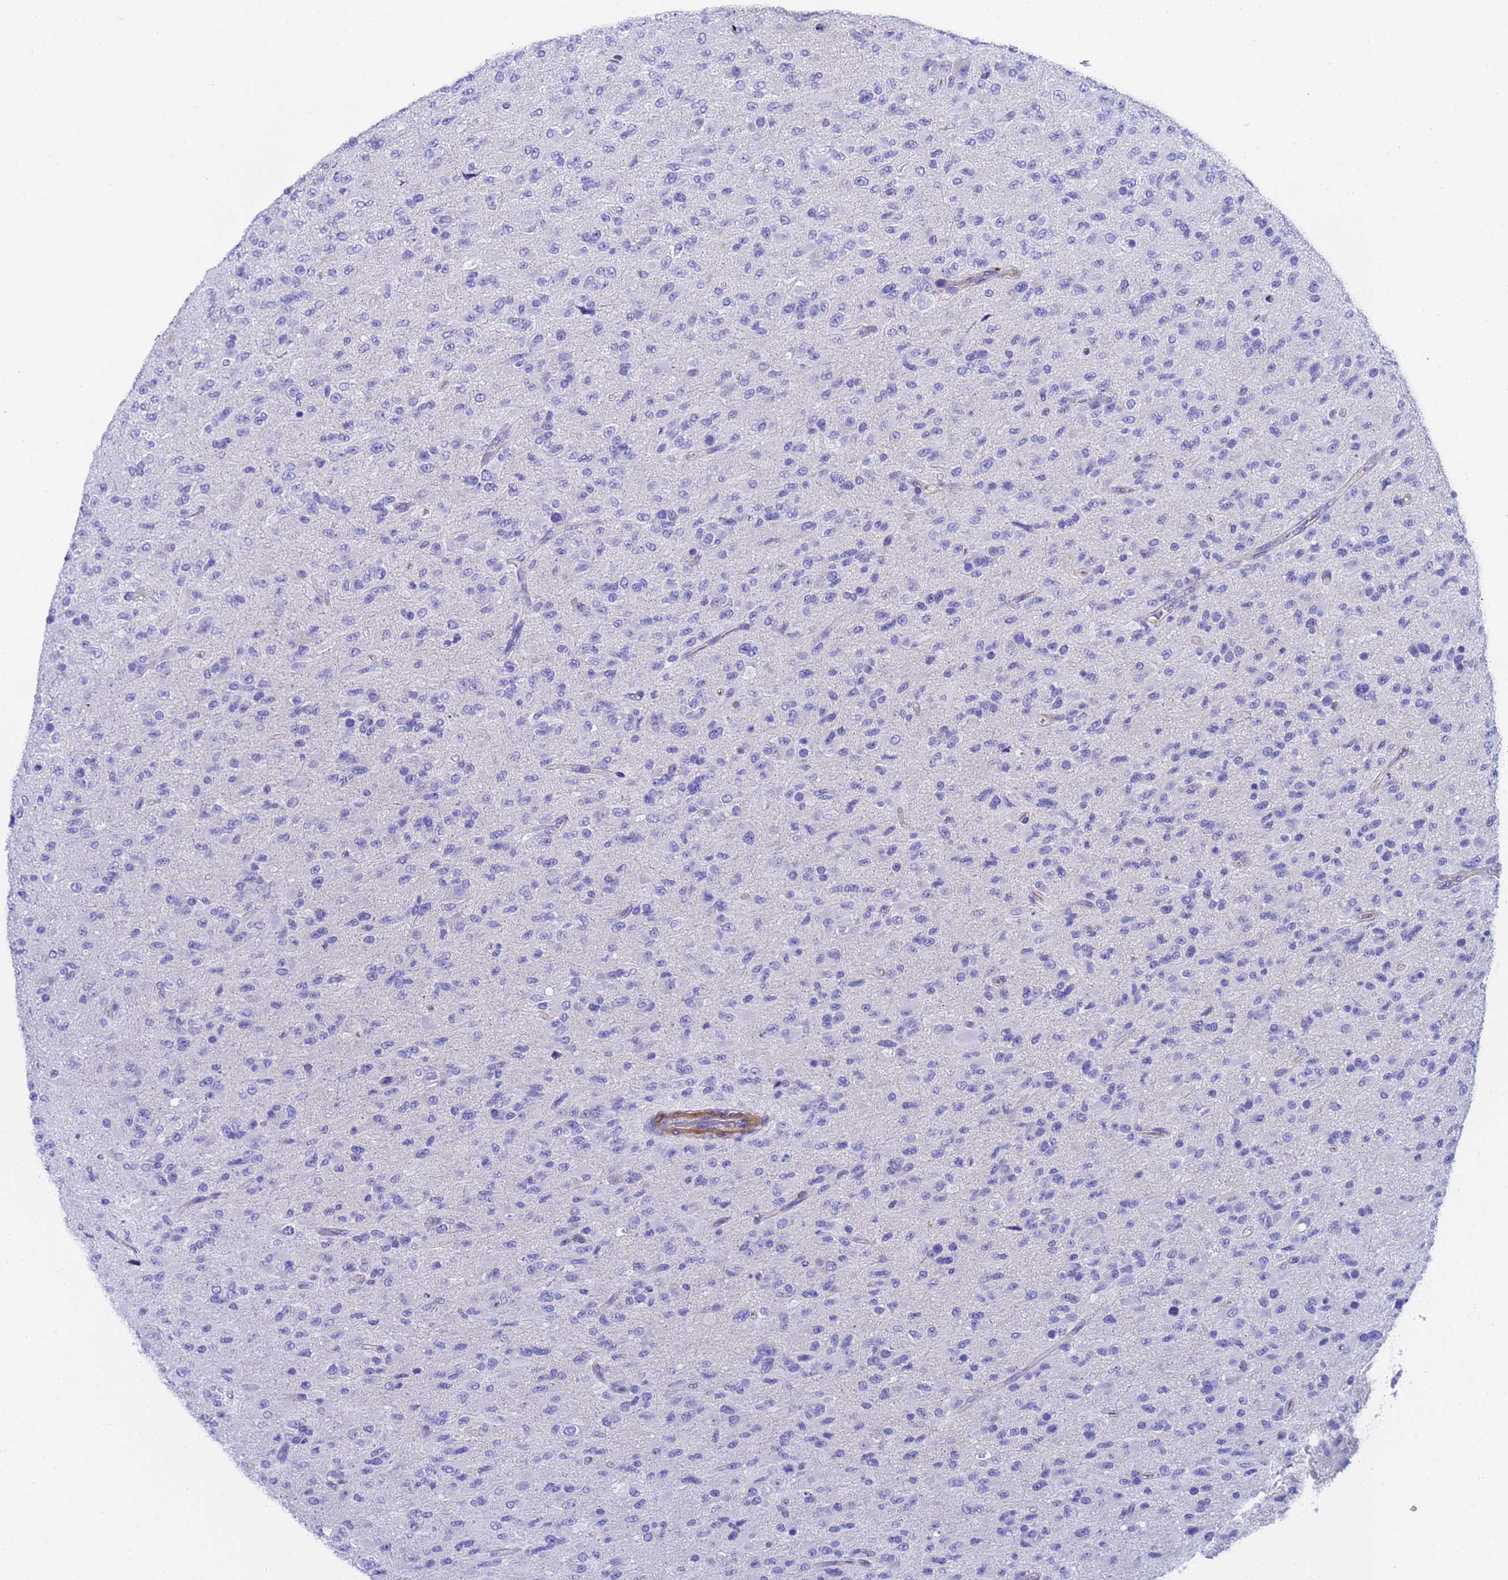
{"staining": {"intensity": "negative", "quantity": "none", "location": "none"}, "tissue": "glioma", "cell_type": "Tumor cells", "image_type": "cancer", "snomed": [{"axis": "morphology", "description": "Glioma, malignant, Low grade"}, {"axis": "topography", "description": "Brain"}], "caption": "There is no significant staining in tumor cells of malignant glioma (low-grade).", "gene": "CST4", "patient": {"sex": "male", "age": 65}}